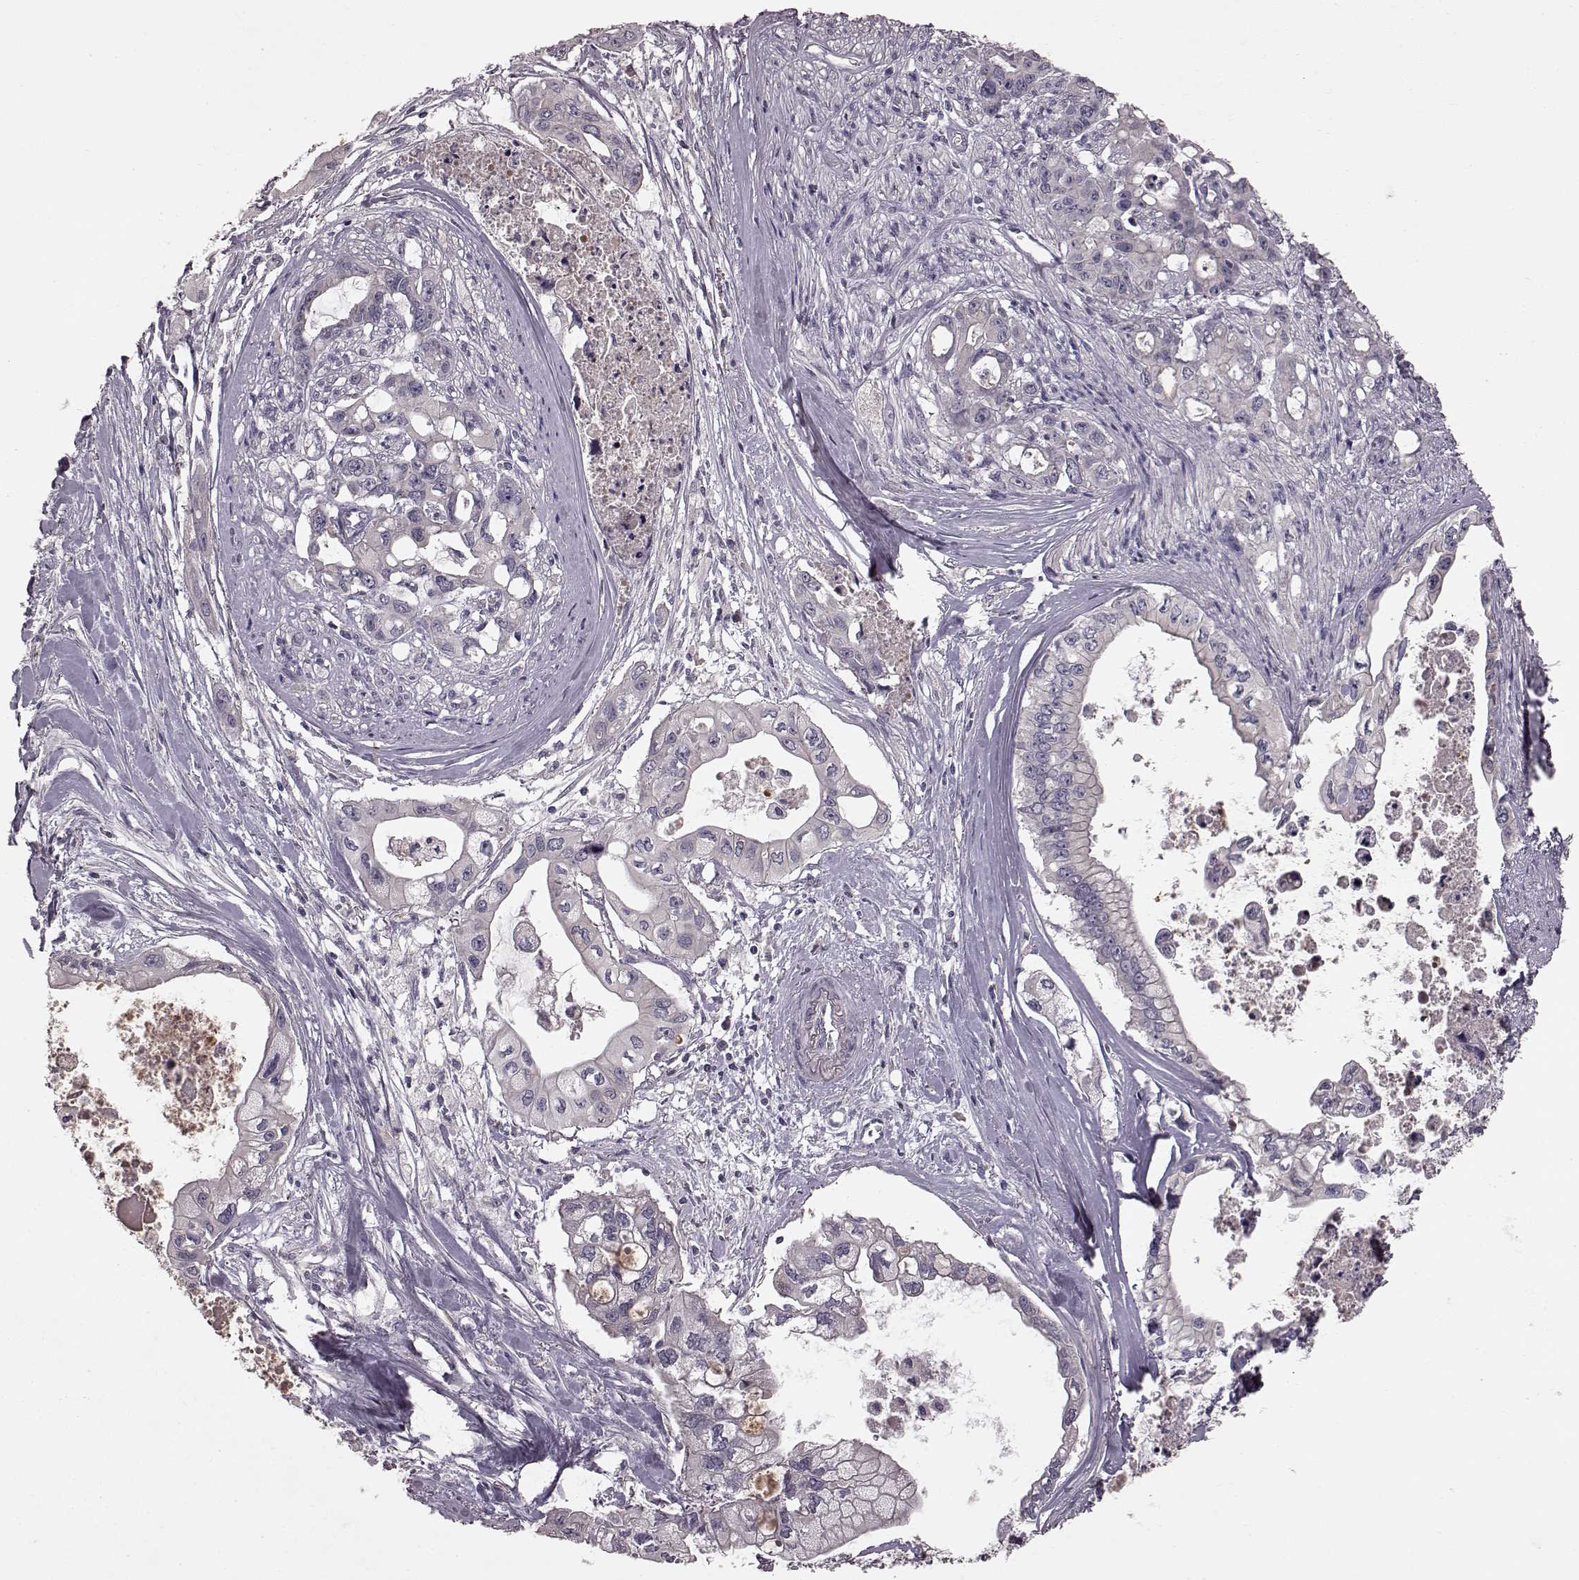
{"staining": {"intensity": "negative", "quantity": "none", "location": "none"}, "tissue": "pancreatic cancer", "cell_type": "Tumor cells", "image_type": "cancer", "snomed": [{"axis": "morphology", "description": "Adenocarcinoma, NOS"}, {"axis": "topography", "description": "Pancreas"}], "caption": "High magnification brightfield microscopy of adenocarcinoma (pancreatic) stained with DAB (3,3'-diaminobenzidine) (brown) and counterstained with hematoxylin (blue): tumor cells show no significant positivity.", "gene": "SLC22A18", "patient": {"sex": "male", "age": 60}}